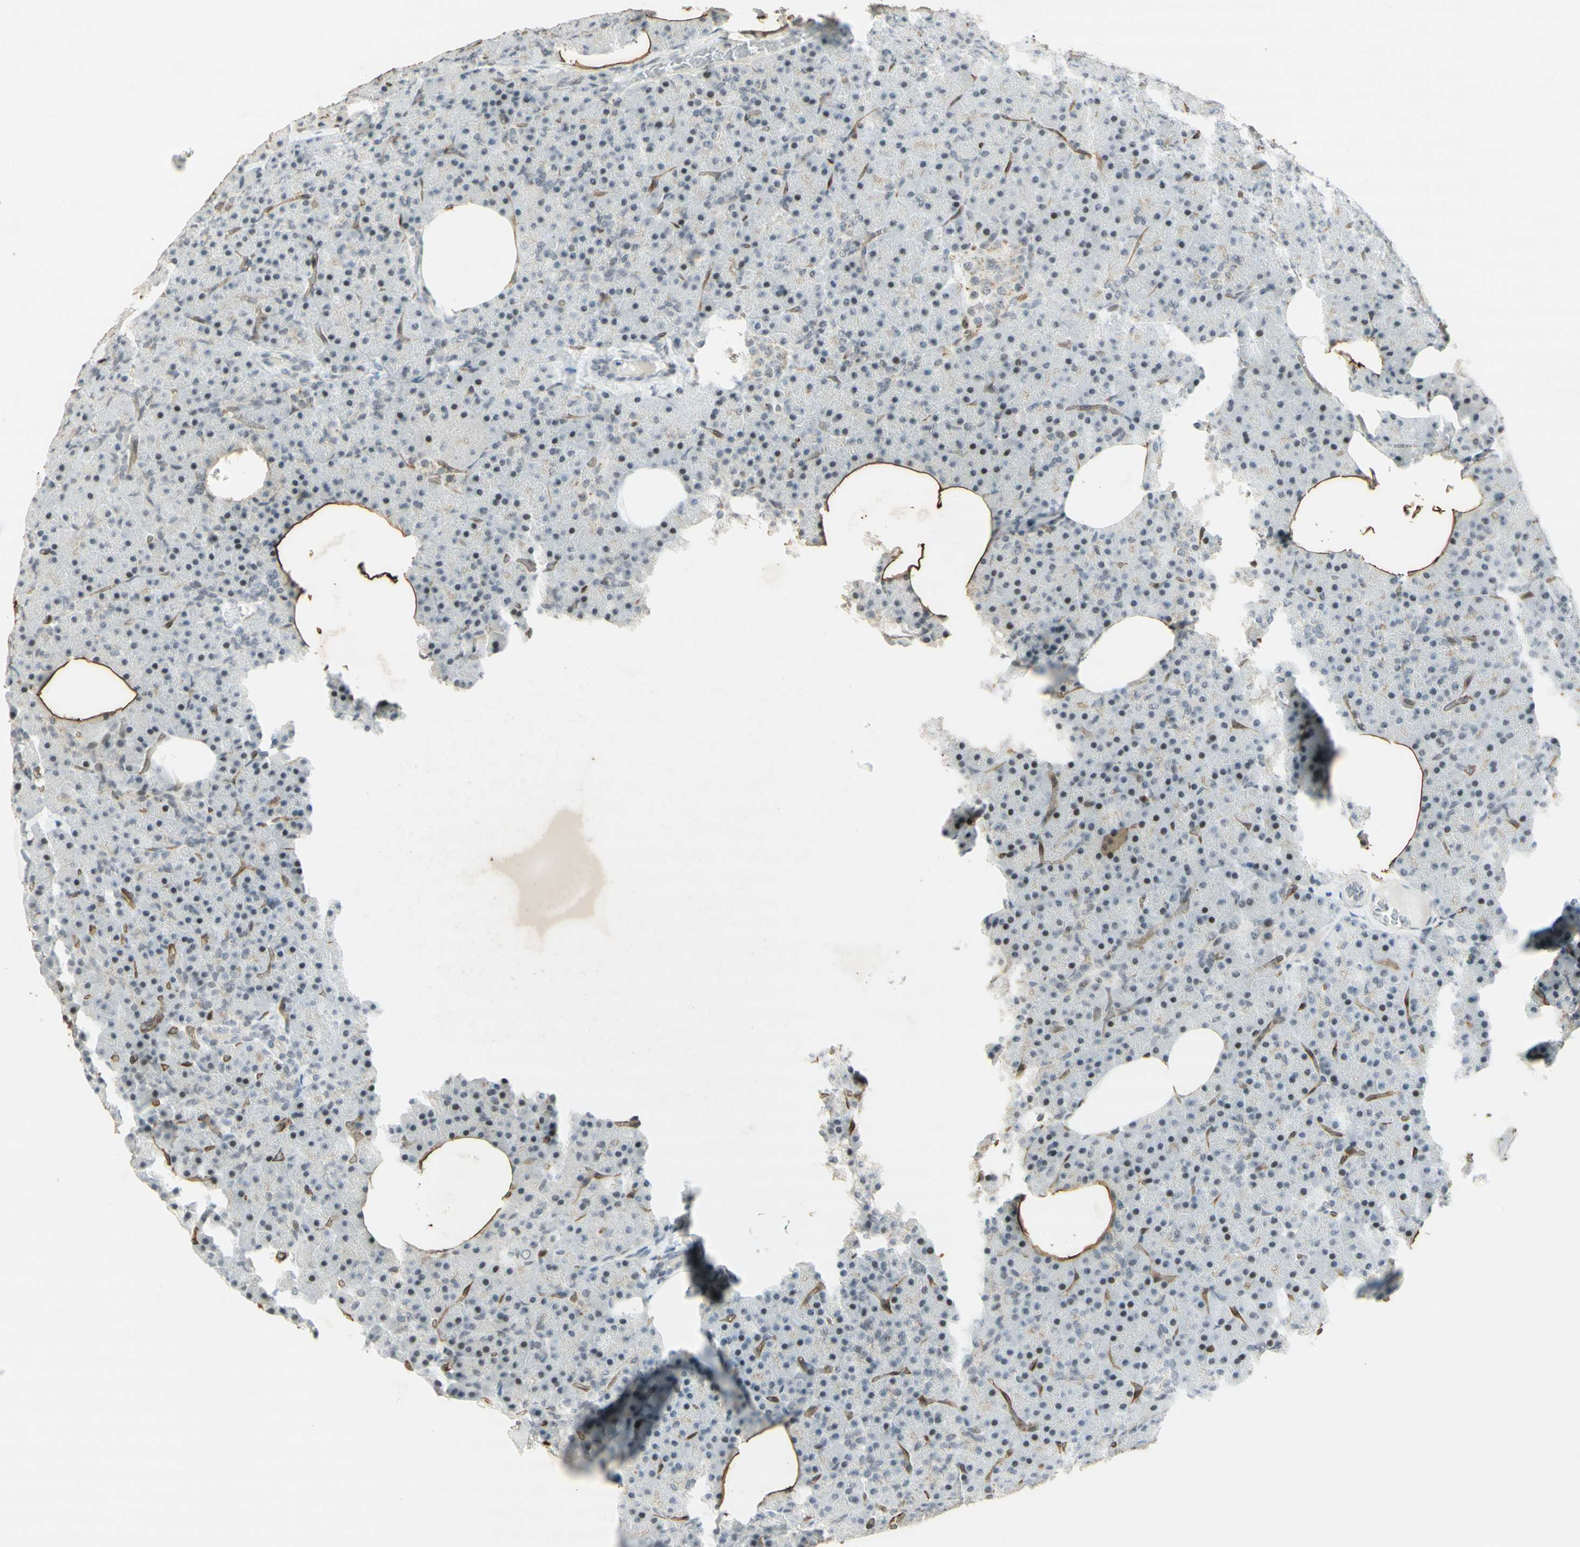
{"staining": {"intensity": "weak", "quantity": "25%-75%", "location": "nuclear"}, "tissue": "pancreas", "cell_type": "Exocrine glandular cells", "image_type": "normal", "snomed": [{"axis": "morphology", "description": "Normal tissue, NOS"}, {"axis": "topography", "description": "Pancreas"}], "caption": "Immunohistochemistry image of unremarkable pancreas stained for a protein (brown), which demonstrates low levels of weak nuclear staining in approximately 25%-75% of exocrine glandular cells.", "gene": "IRF1", "patient": {"sex": "female", "age": 35}}